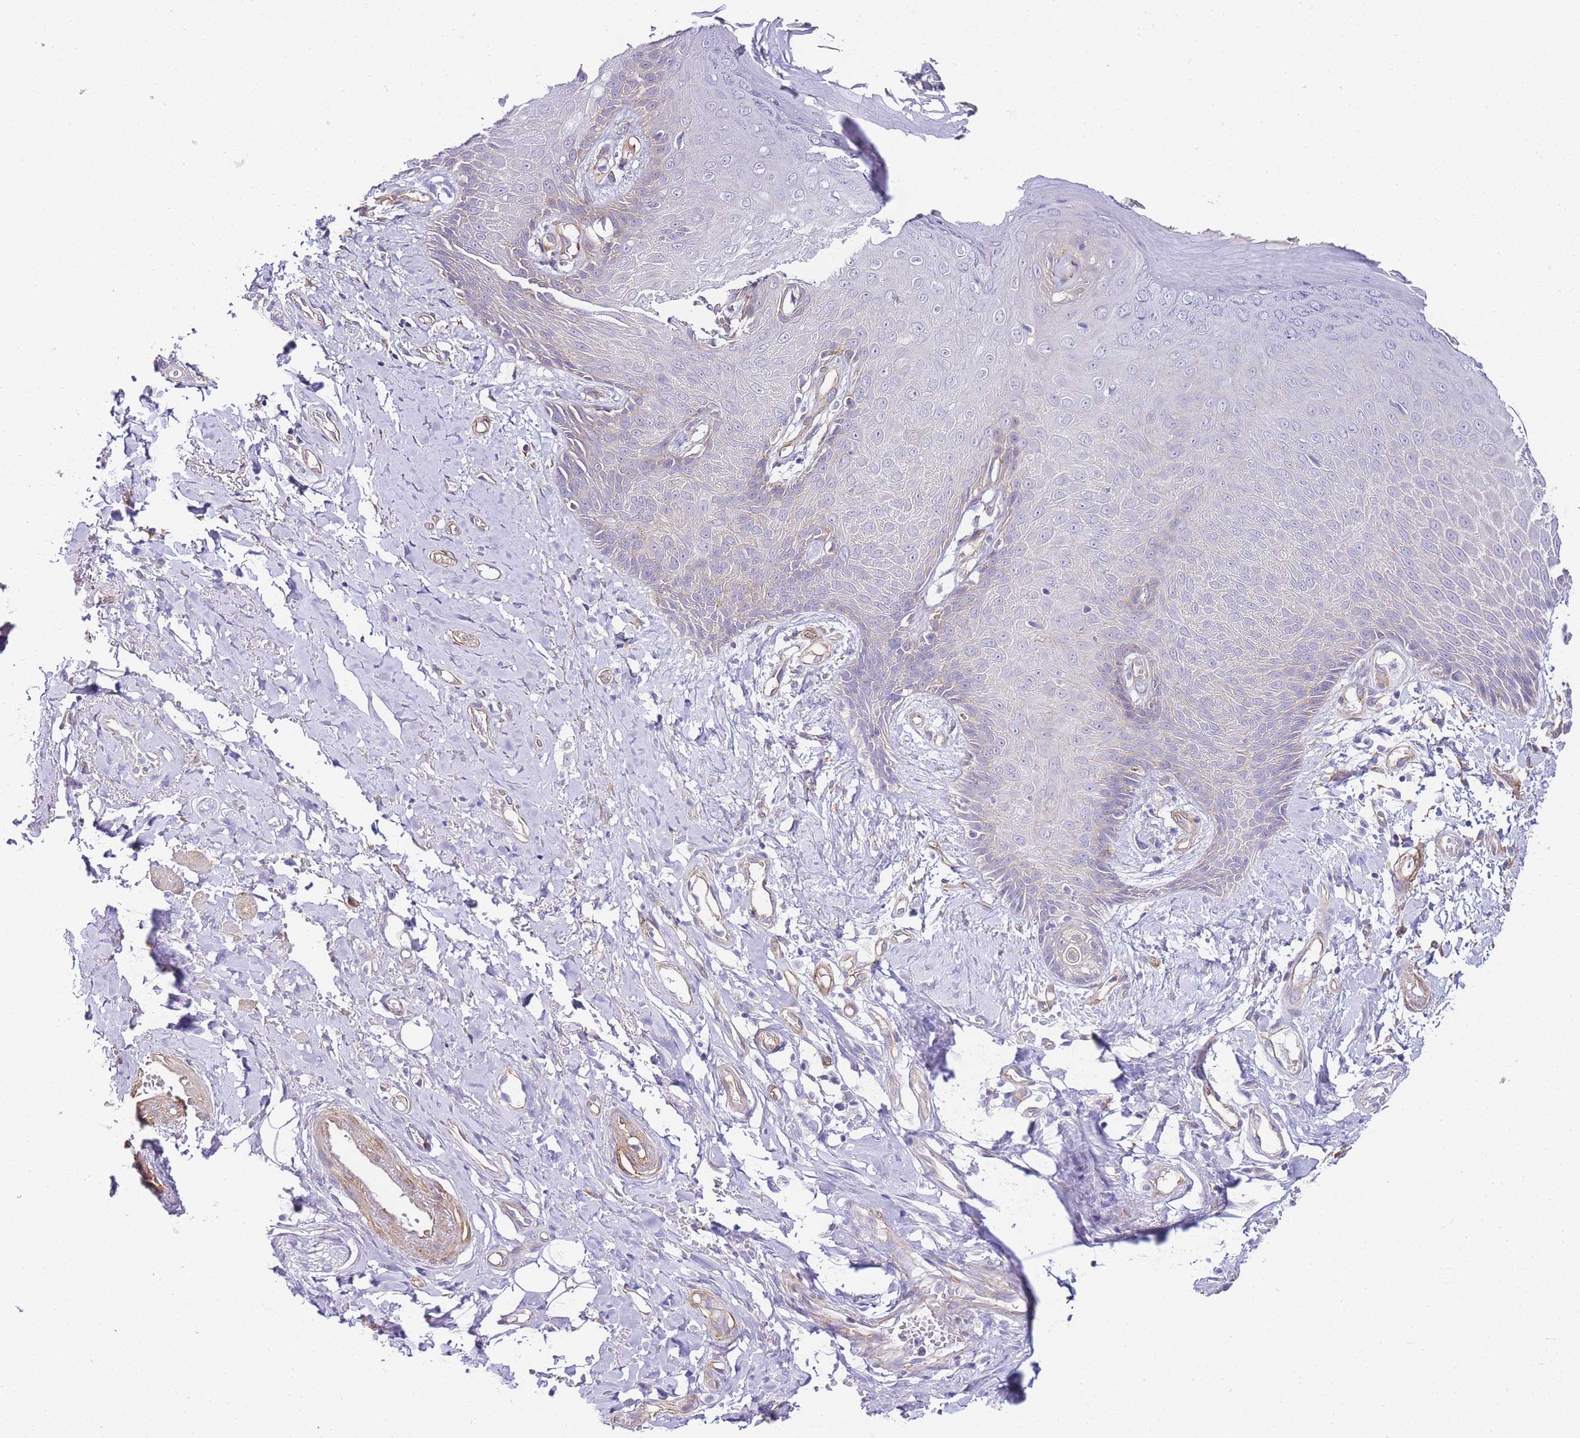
{"staining": {"intensity": "moderate", "quantity": "<25%", "location": "cytoplasmic/membranous"}, "tissue": "skin", "cell_type": "Epidermal cells", "image_type": "normal", "snomed": [{"axis": "morphology", "description": "Normal tissue, NOS"}, {"axis": "topography", "description": "Anal"}], "caption": "This photomicrograph shows immunohistochemistry (IHC) staining of unremarkable human skin, with low moderate cytoplasmic/membranous positivity in about <25% of epidermal cells.", "gene": "PDCD7", "patient": {"sex": "male", "age": 78}}